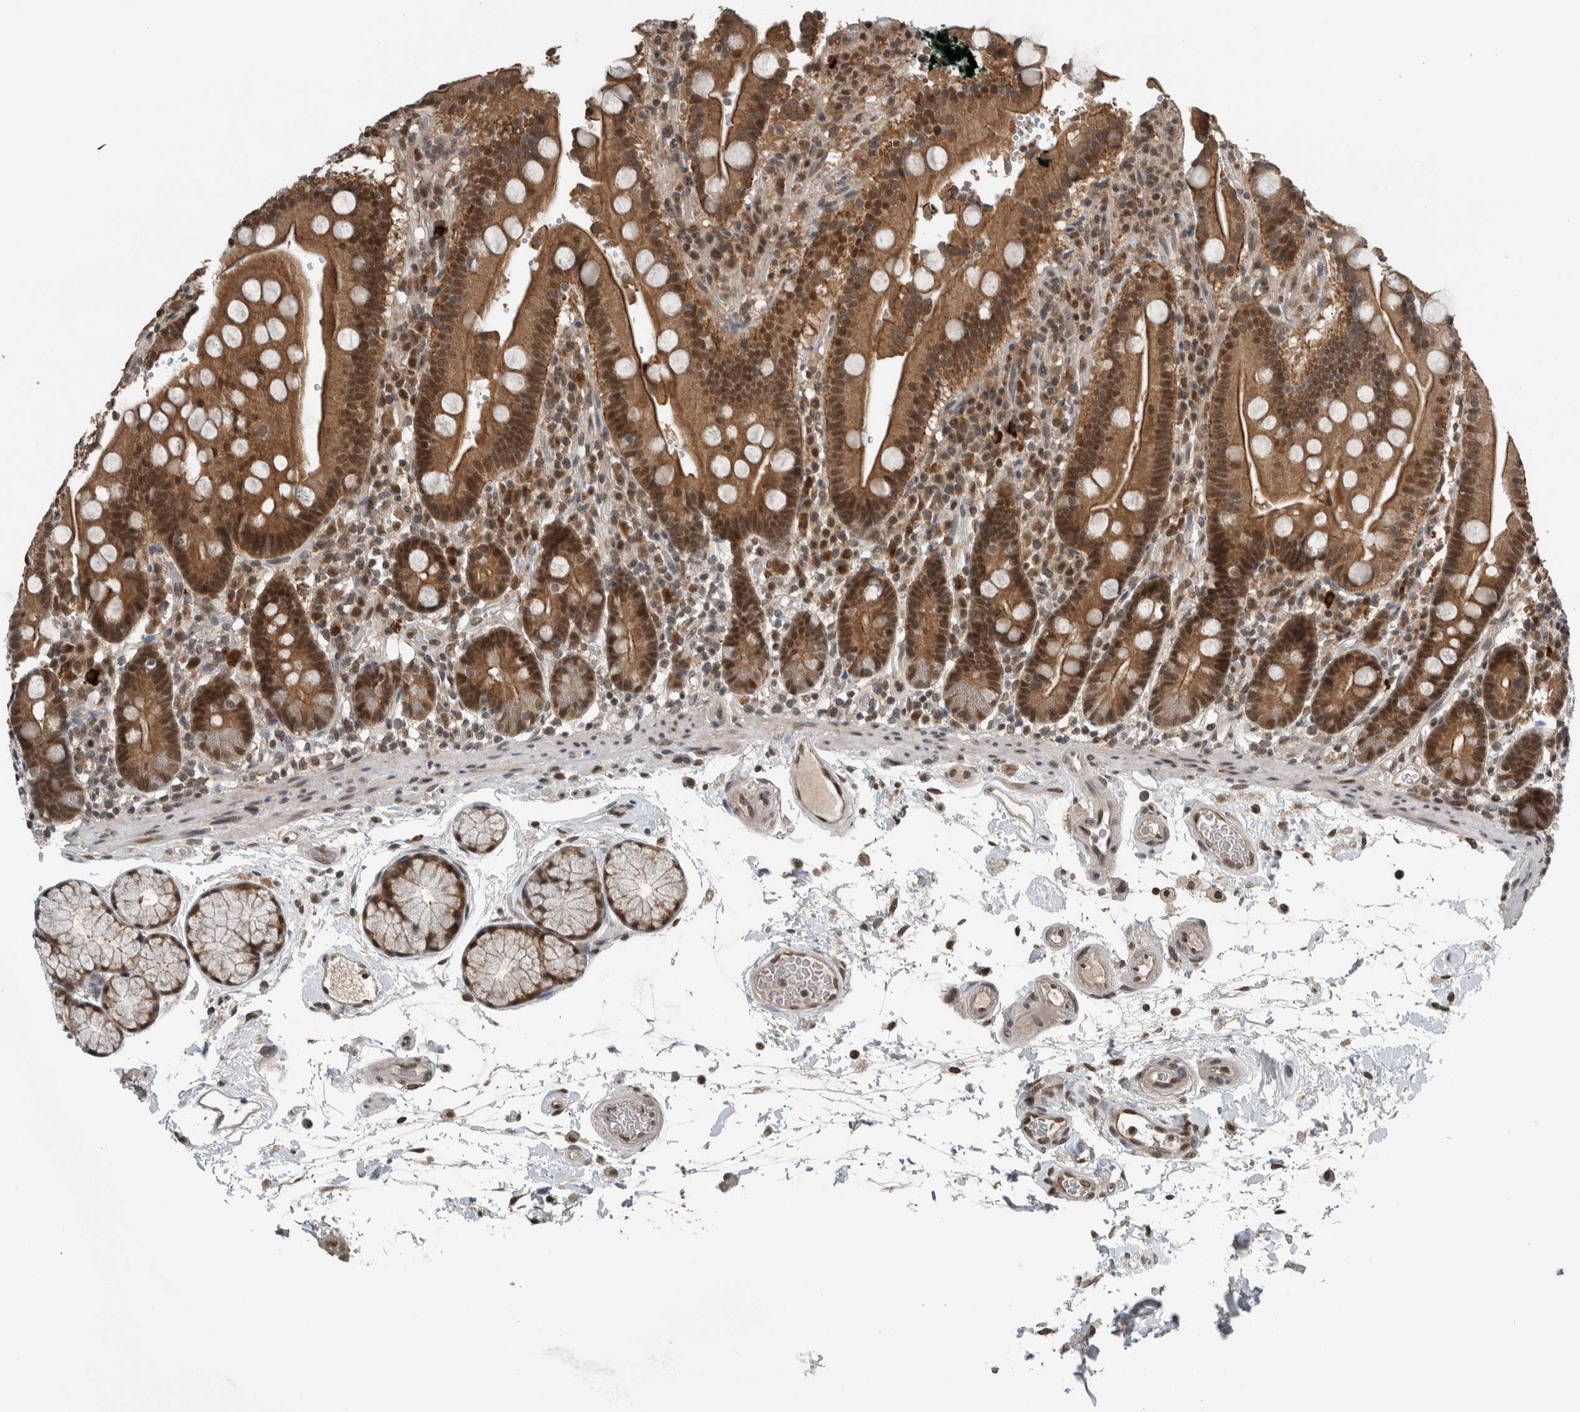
{"staining": {"intensity": "strong", "quantity": ">75%", "location": "cytoplasmic/membranous,nuclear"}, "tissue": "duodenum", "cell_type": "Glandular cells", "image_type": "normal", "snomed": [{"axis": "morphology", "description": "Normal tissue, NOS"}, {"axis": "topography", "description": "Small intestine, NOS"}], "caption": "Human duodenum stained with a brown dye demonstrates strong cytoplasmic/membranous,nuclear positive expression in approximately >75% of glandular cells.", "gene": "SPAG7", "patient": {"sex": "female", "age": 71}}